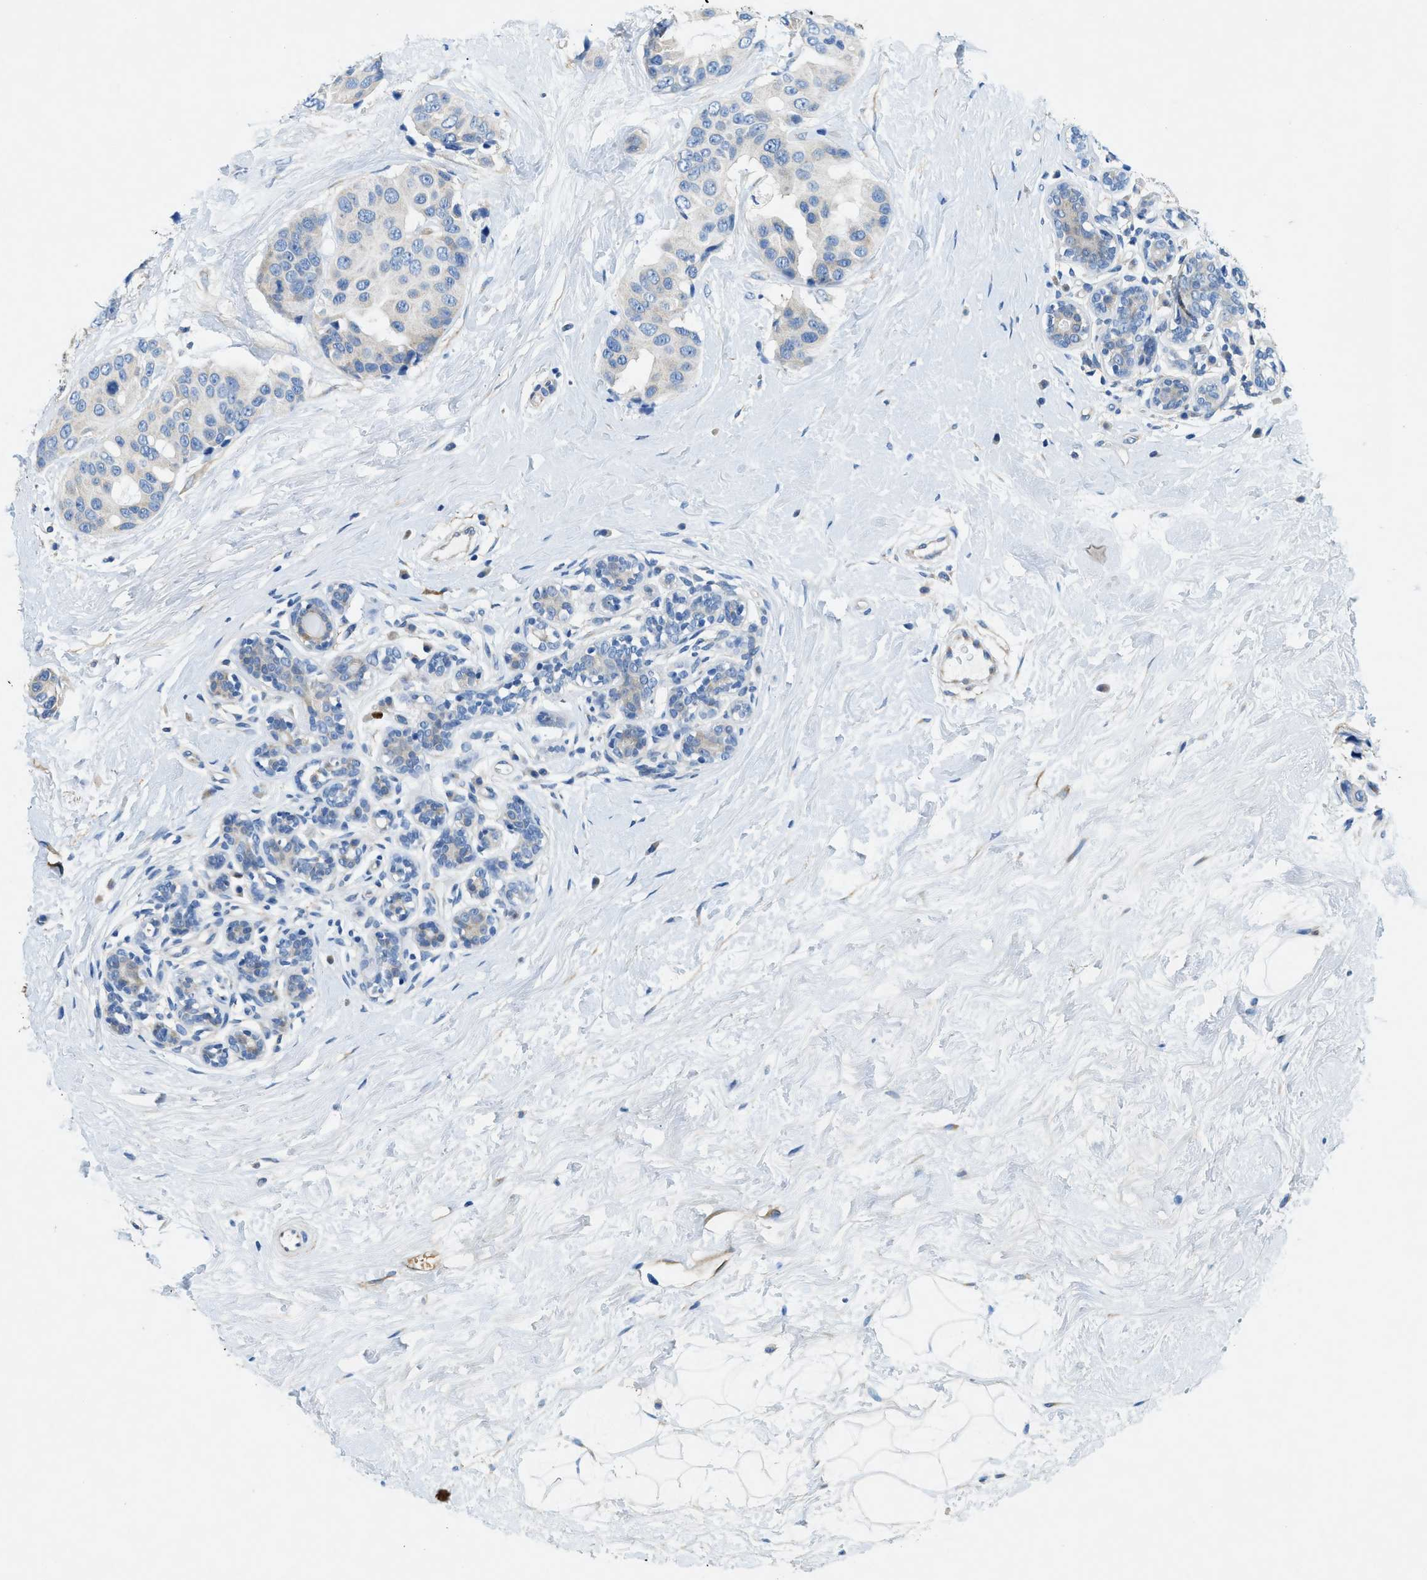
{"staining": {"intensity": "negative", "quantity": "none", "location": "none"}, "tissue": "breast cancer", "cell_type": "Tumor cells", "image_type": "cancer", "snomed": [{"axis": "morphology", "description": "Normal tissue, NOS"}, {"axis": "morphology", "description": "Duct carcinoma"}, {"axis": "topography", "description": "Breast"}], "caption": "DAB (3,3'-diaminobenzidine) immunohistochemical staining of human breast cancer (intraductal carcinoma) exhibits no significant expression in tumor cells.", "gene": "ZDHHC13", "patient": {"sex": "female", "age": 39}}